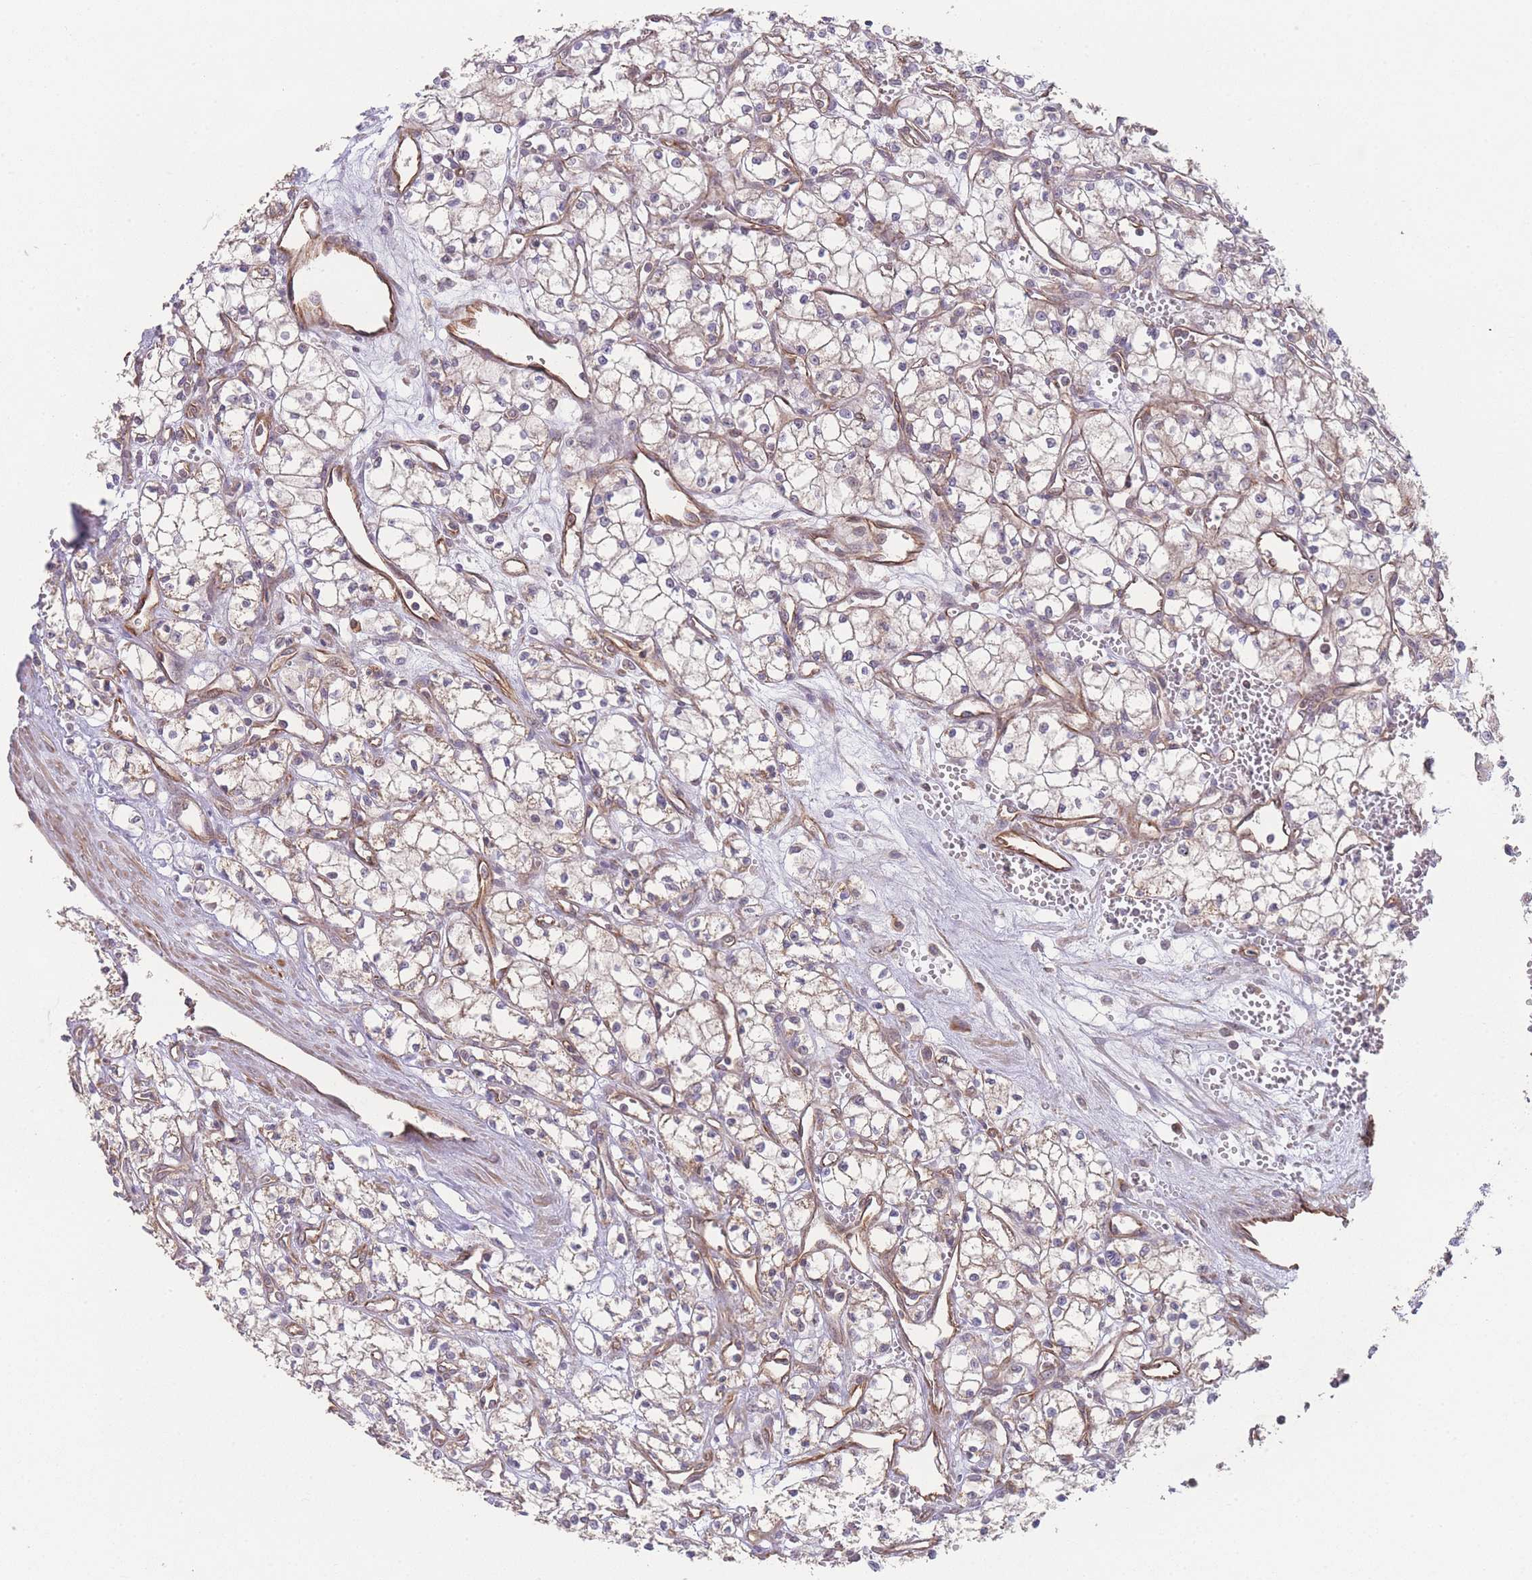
{"staining": {"intensity": "moderate", "quantity": ">75%", "location": "cytoplasmic/membranous"}, "tissue": "renal cancer", "cell_type": "Tumor cells", "image_type": "cancer", "snomed": [{"axis": "morphology", "description": "Adenocarcinoma, NOS"}, {"axis": "topography", "description": "Kidney"}], "caption": "Immunohistochemical staining of human renal adenocarcinoma reveals medium levels of moderate cytoplasmic/membranous staining in about >75% of tumor cells.", "gene": "PXMP4", "patient": {"sex": "male", "age": 59}}